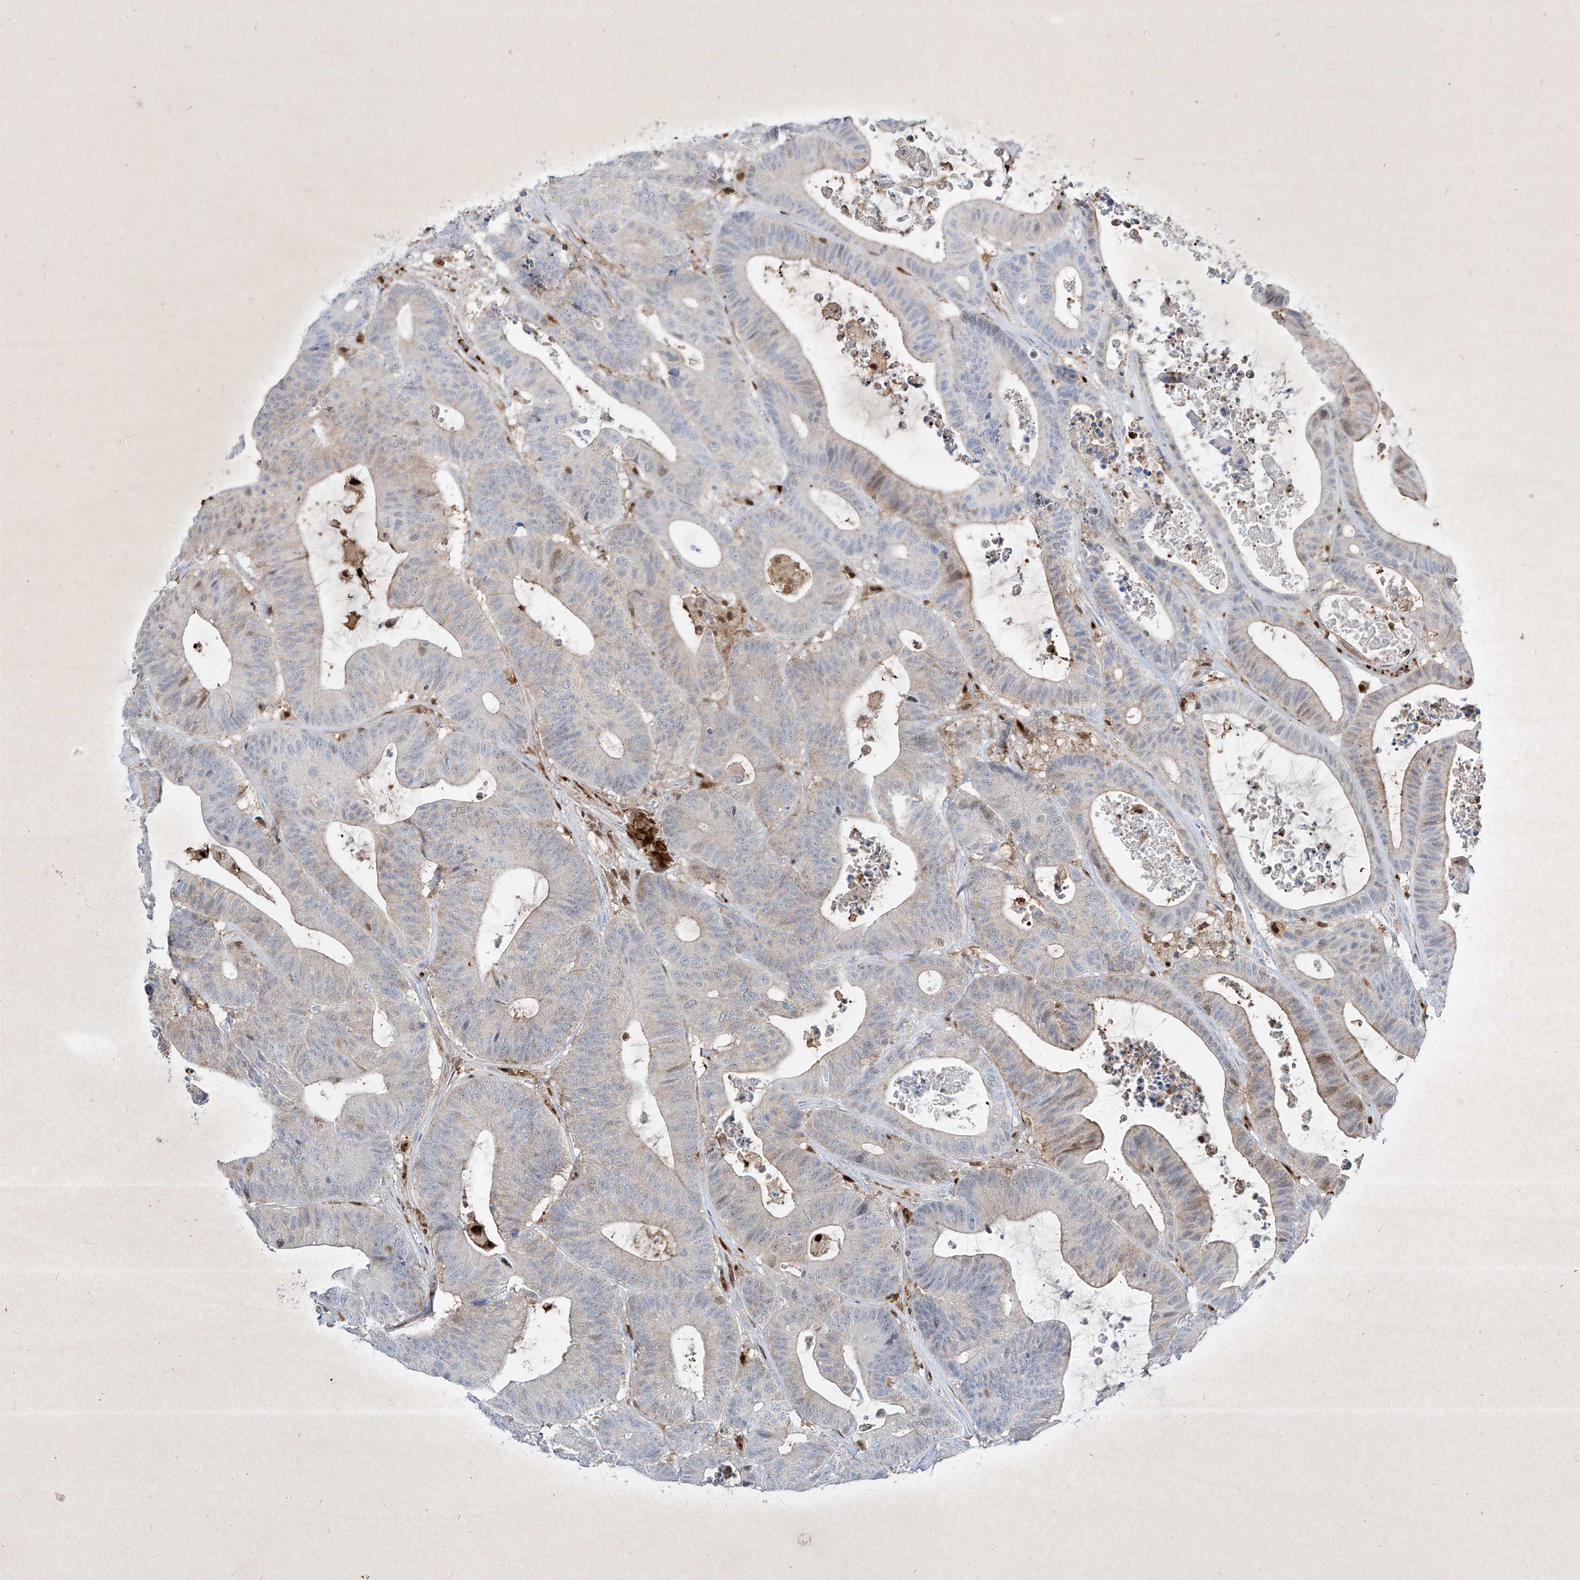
{"staining": {"intensity": "weak", "quantity": "<25%", "location": "cytoplasmic/membranous"}, "tissue": "colorectal cancer", "cell_type": "Tumor cells", "image_type": "cancer", "snomed": [{"axis": "morphology", "description": "Adenocarcinoma, NOS"}, {"axis": "topography", "description": "Colon"}], "caption": "Photomicrograph shows no protein expression in tumor cells of adenocarcinoma (colorectal) tissue.", "gene": "PSMB10", "patient": {"sex": "female", "age": 84}}